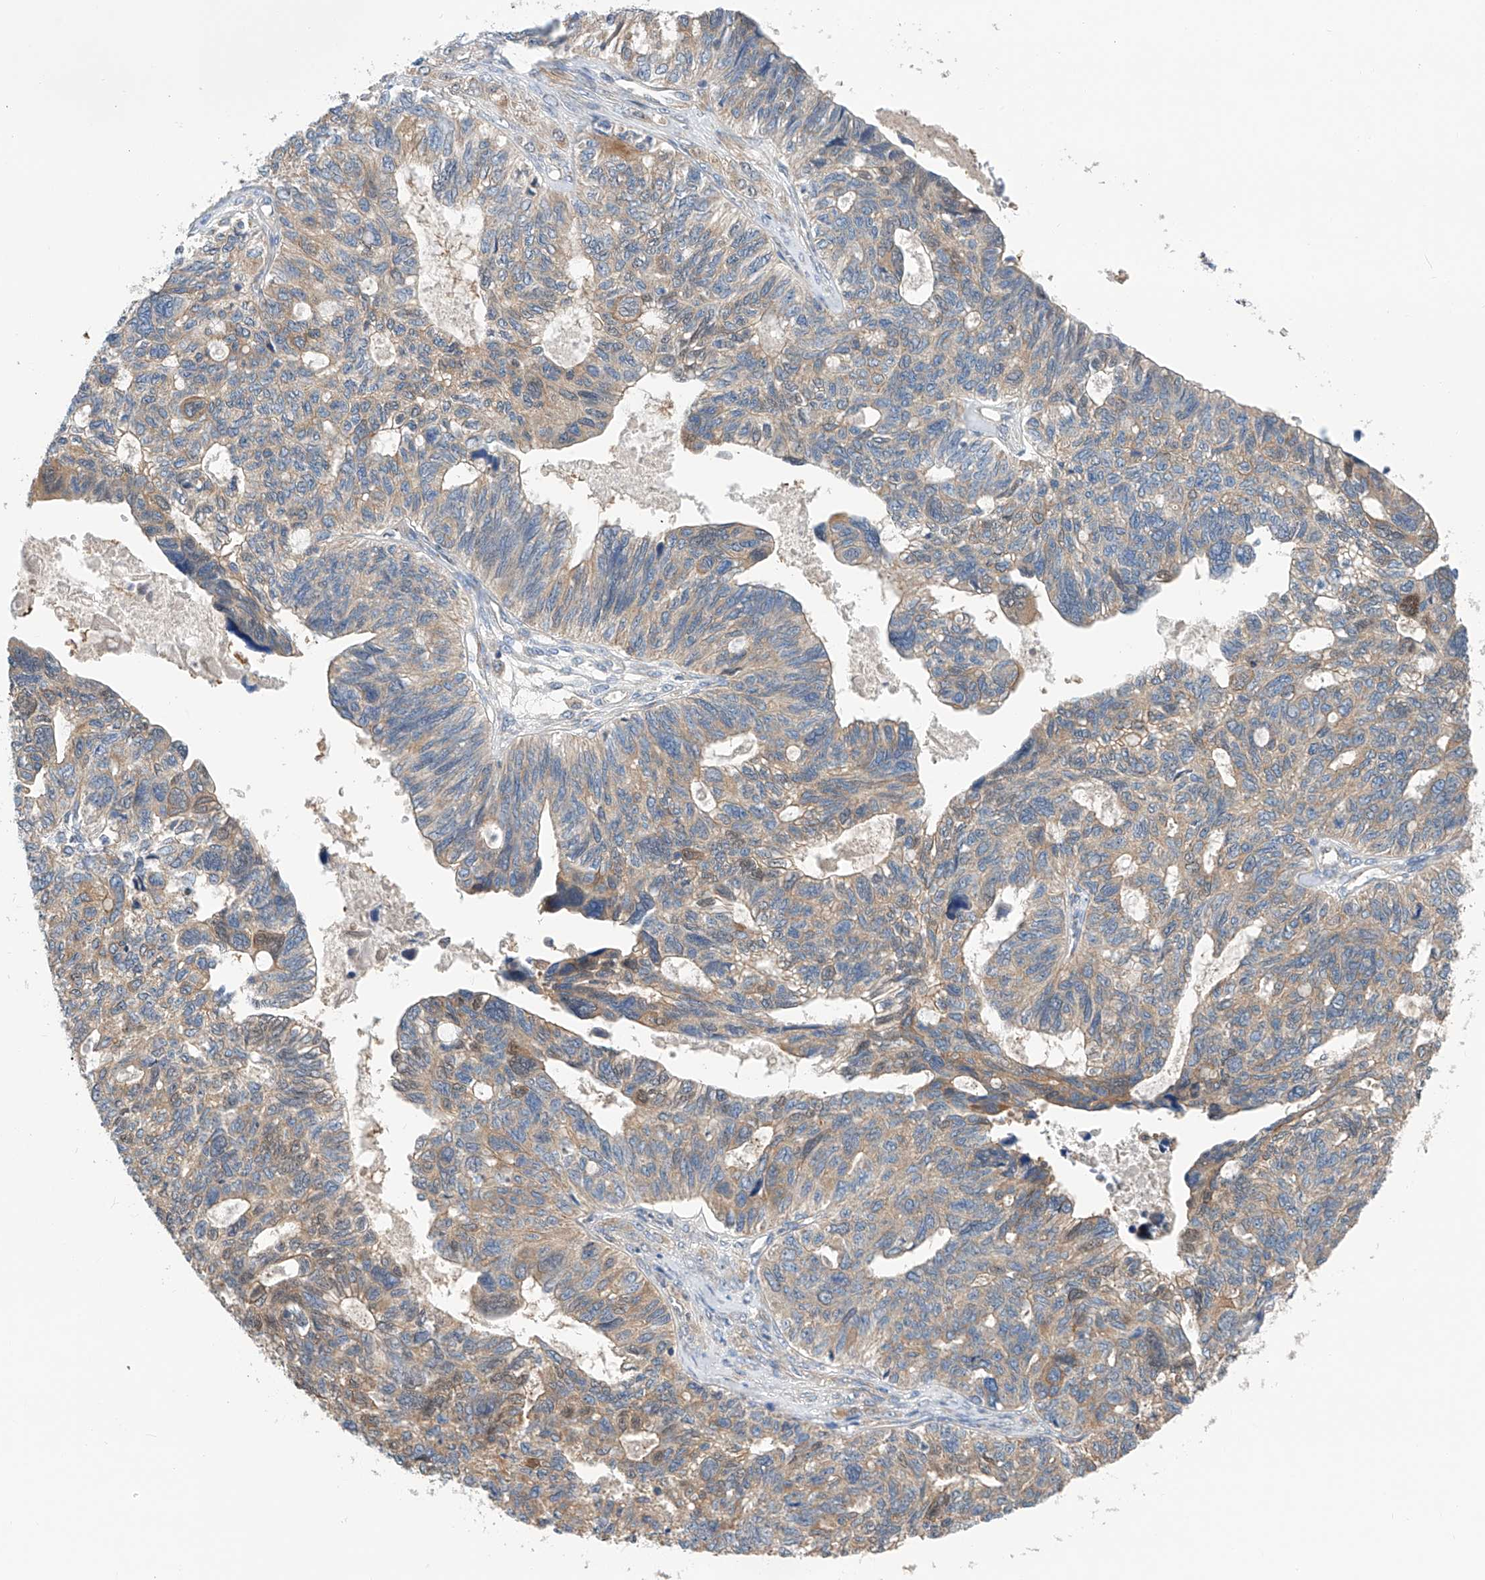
{"staining": {"intensity": "weak", "quantity": ">75%", "location": "cytoplasmic/membranous"}, "tissue": "ovarian cancer", "cell_type": "Tumor cells", "image_type": "cancer", "snomed": [{"axis": "morphology", "description": "Cystadenocarcinoma, serous, NOS"}, {"axis": "topography", "description": "Ovary"}], "caption": "This photomicrograph reveals IHC staining of ovarian serous cystadenocarcinoma, with low weak cytoplasmic/membranous positivity in about >75% of tumor cells.", "gene": "SLC22A7", "patient": {"sex": "female", "age": 79}}